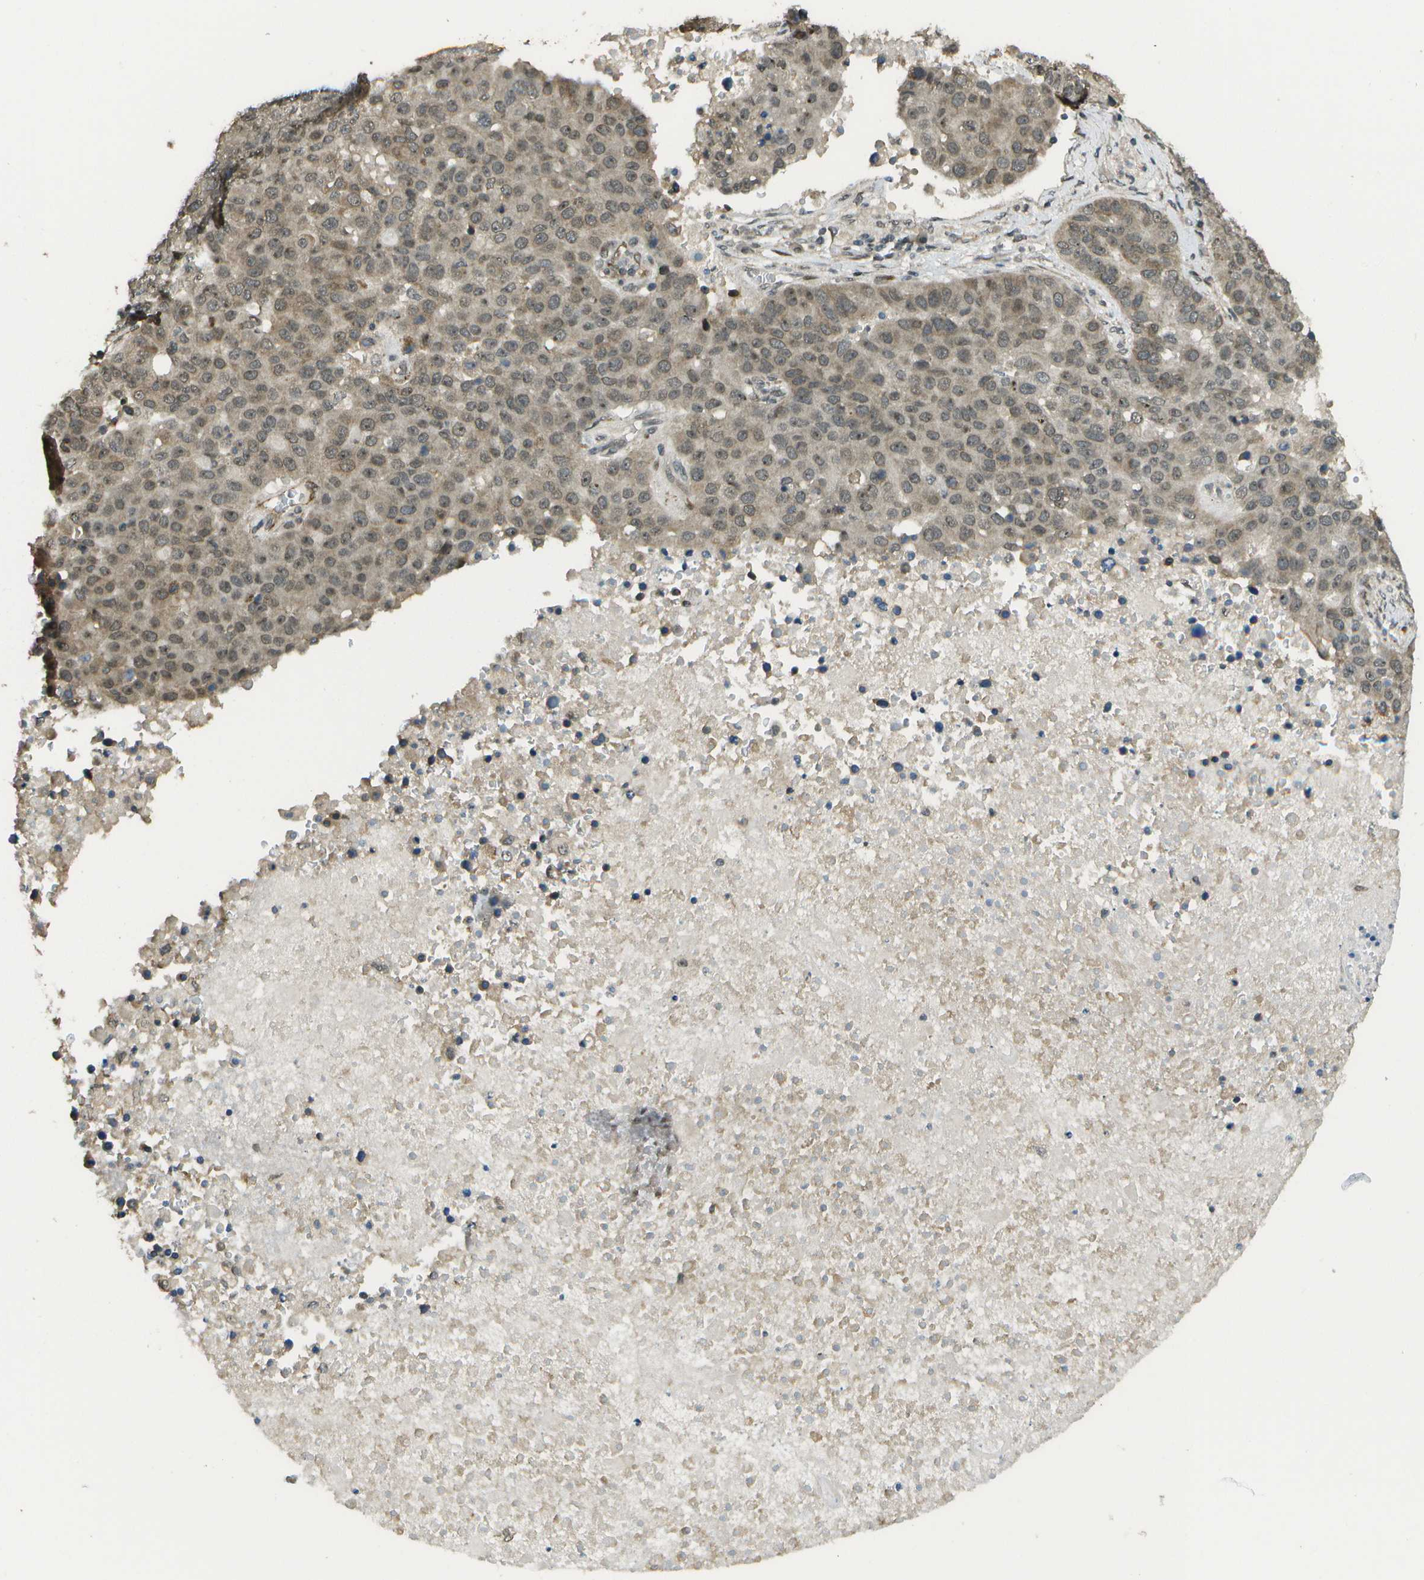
{"staining": {"intensity": "weak", "quantity": ">75%", "location": "cytoplasmic/membranous,nuclear"}, "tissue": "pancreatic cancer", "cell_type": "Tumor cells", "image_type": "cancer", "snomed": [{"axis": "morphology", "description": "Adenocarcinoma, NOS"}, {"axis": "topography", "description": "Pancreas"}], "caption": "Pancreatic cancer stained with a brown dye shows weak cytoplasmic/membranous and nuclear positive staining in approximately >75% of tumor cells.", "gene": "KAT5", "patient": {"sex": "female", "age": 61}}